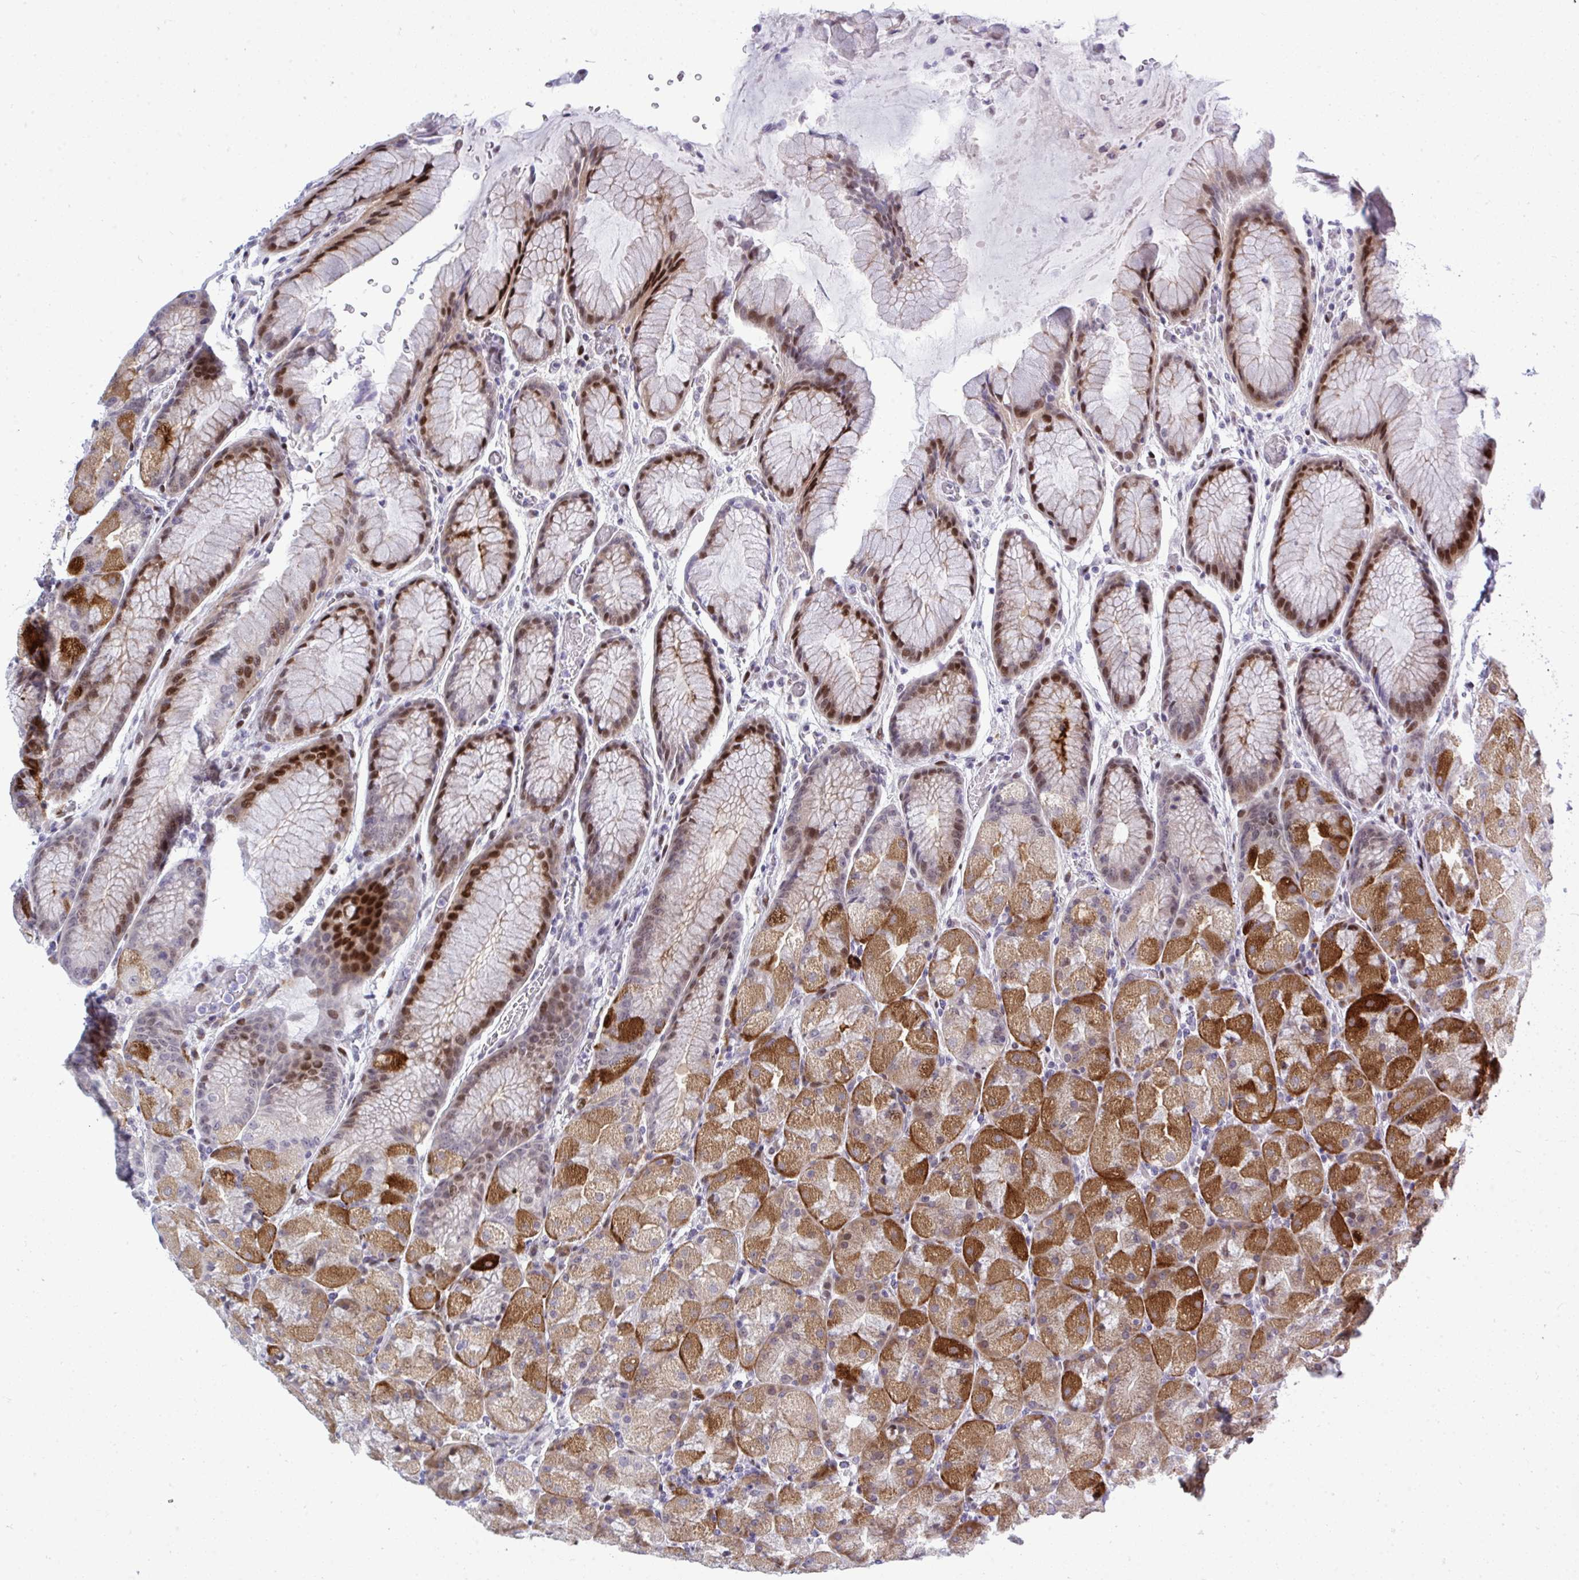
{"staining": {"intensity": "strong", "quantity": "25%-75%", "location": "cytoplasmic/membranous,nuclear"}, "tissue": "stomach", "cell_type": "Glandular cells", "image_type": "normal", "snomed": [{"axis": "morphology", "description": "Normal tissue, NOS"}, {"axis": "topography", "description": "Stomach, upper"}, {"axis": "topography", "description": "Stomach"}], "caption": "IHC micrograph of normal stomach: human stomach stained using immunohistochemistry (IHC) exhibits high levels of strong protein expression localized specifically in the cytoplasmic/membranous,nuclear of glandular cells, appearing as a cytoplasmic/membranous,nuclear brown color.", "gene": "TAB1", "patient": {"sex": "male", "age": 48}}